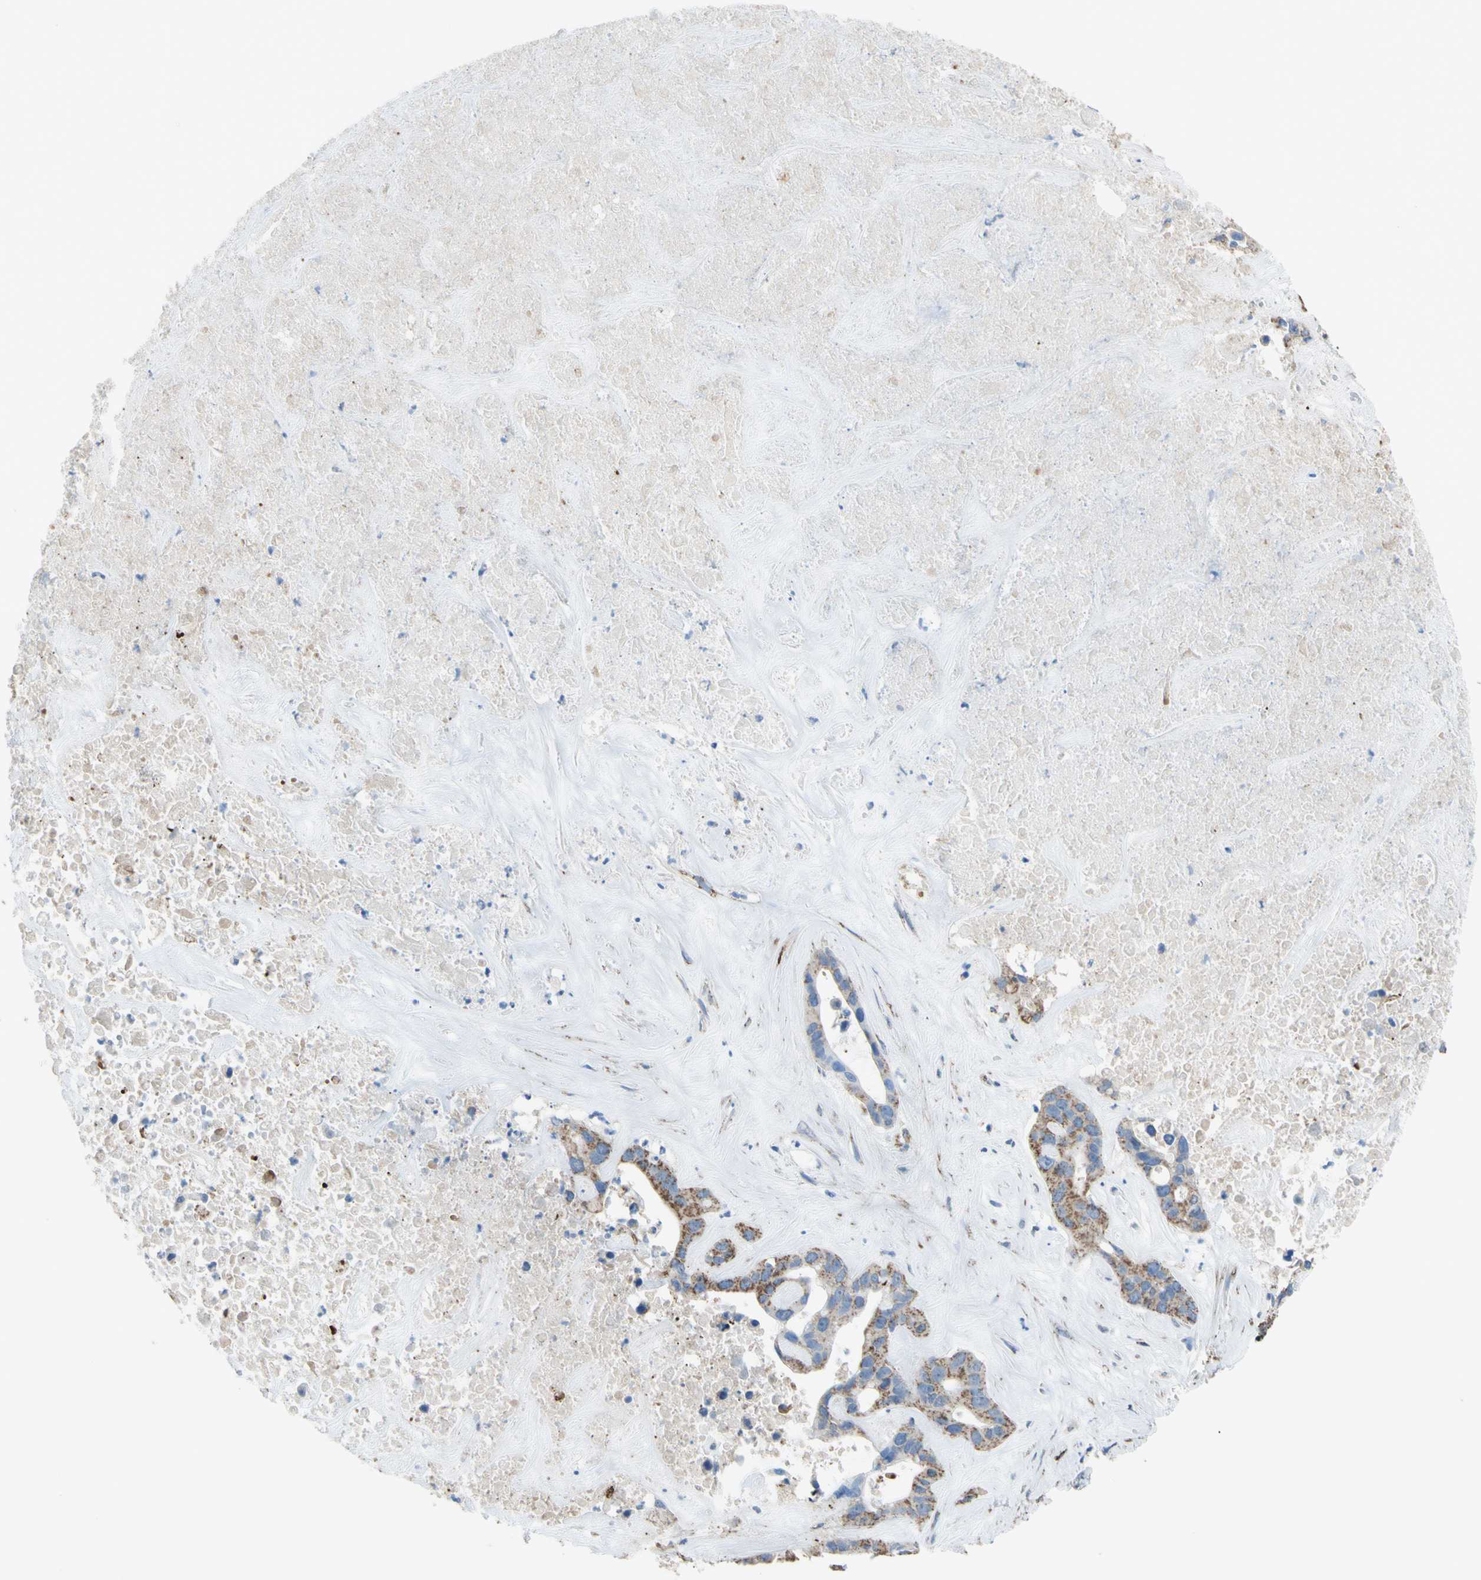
{"staining": {"intensity": "moderate", "quantity": "25%-75%", "location": "cytoplasmic/membranous"}, "tissue": "liver cancer", "cell_type": "Tumor cells", "image_type": "cancer", "snomed": [{"axis": "morphology", "description": "Cholangiocarcinoma"}, {"axis": "topography", "description": "Liver"}], "caption": "This is an image of immunohistochemistry (IHC) staining of cholangiocarcinoma (liver), which shows moderate staining in the cytoplasmic/membranous of tumor cells.", "gene": "CMKLR2", "patient": {"sex": "female", "age": 65}}